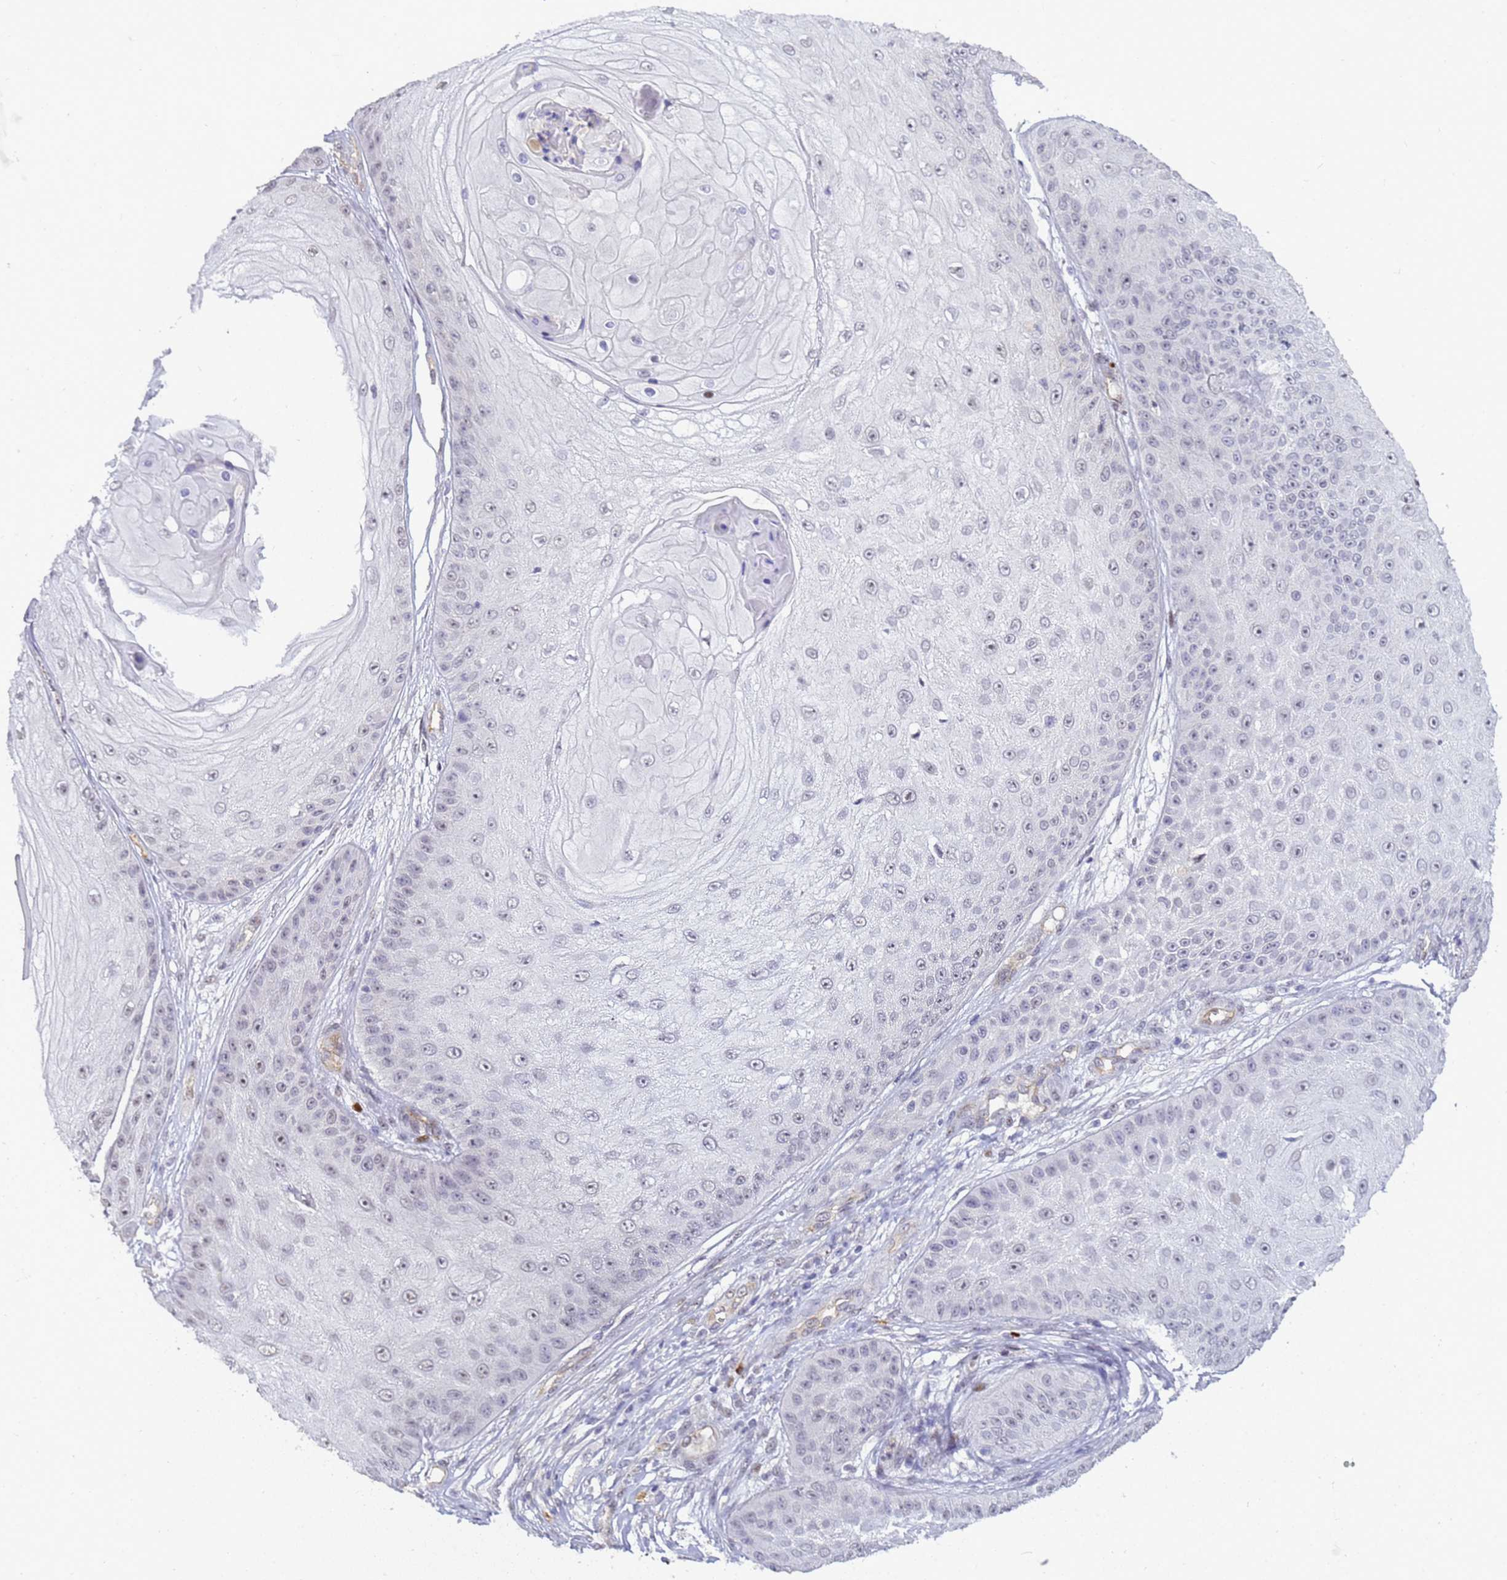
{"staining": {"intensity": "weak", "quantity": "<25%", "location": "cytoplasmic/membranous"}, "tissue": "skin cancer", "cell_type": "Tumor cells", "image_type": "cancer", "snomed": [{"axis": "morphology", "description": "Squamous cell carcinoma, NOS"}, {"axis": "topography", "description": "Skin"}], "caption": "Human skin cancer (squamous cell carcinoma) stained for a protein using IHC reveals no positivity in tumor cells.", "gene": "GON4L", "patient": {"sex": "male", "age": 70}}